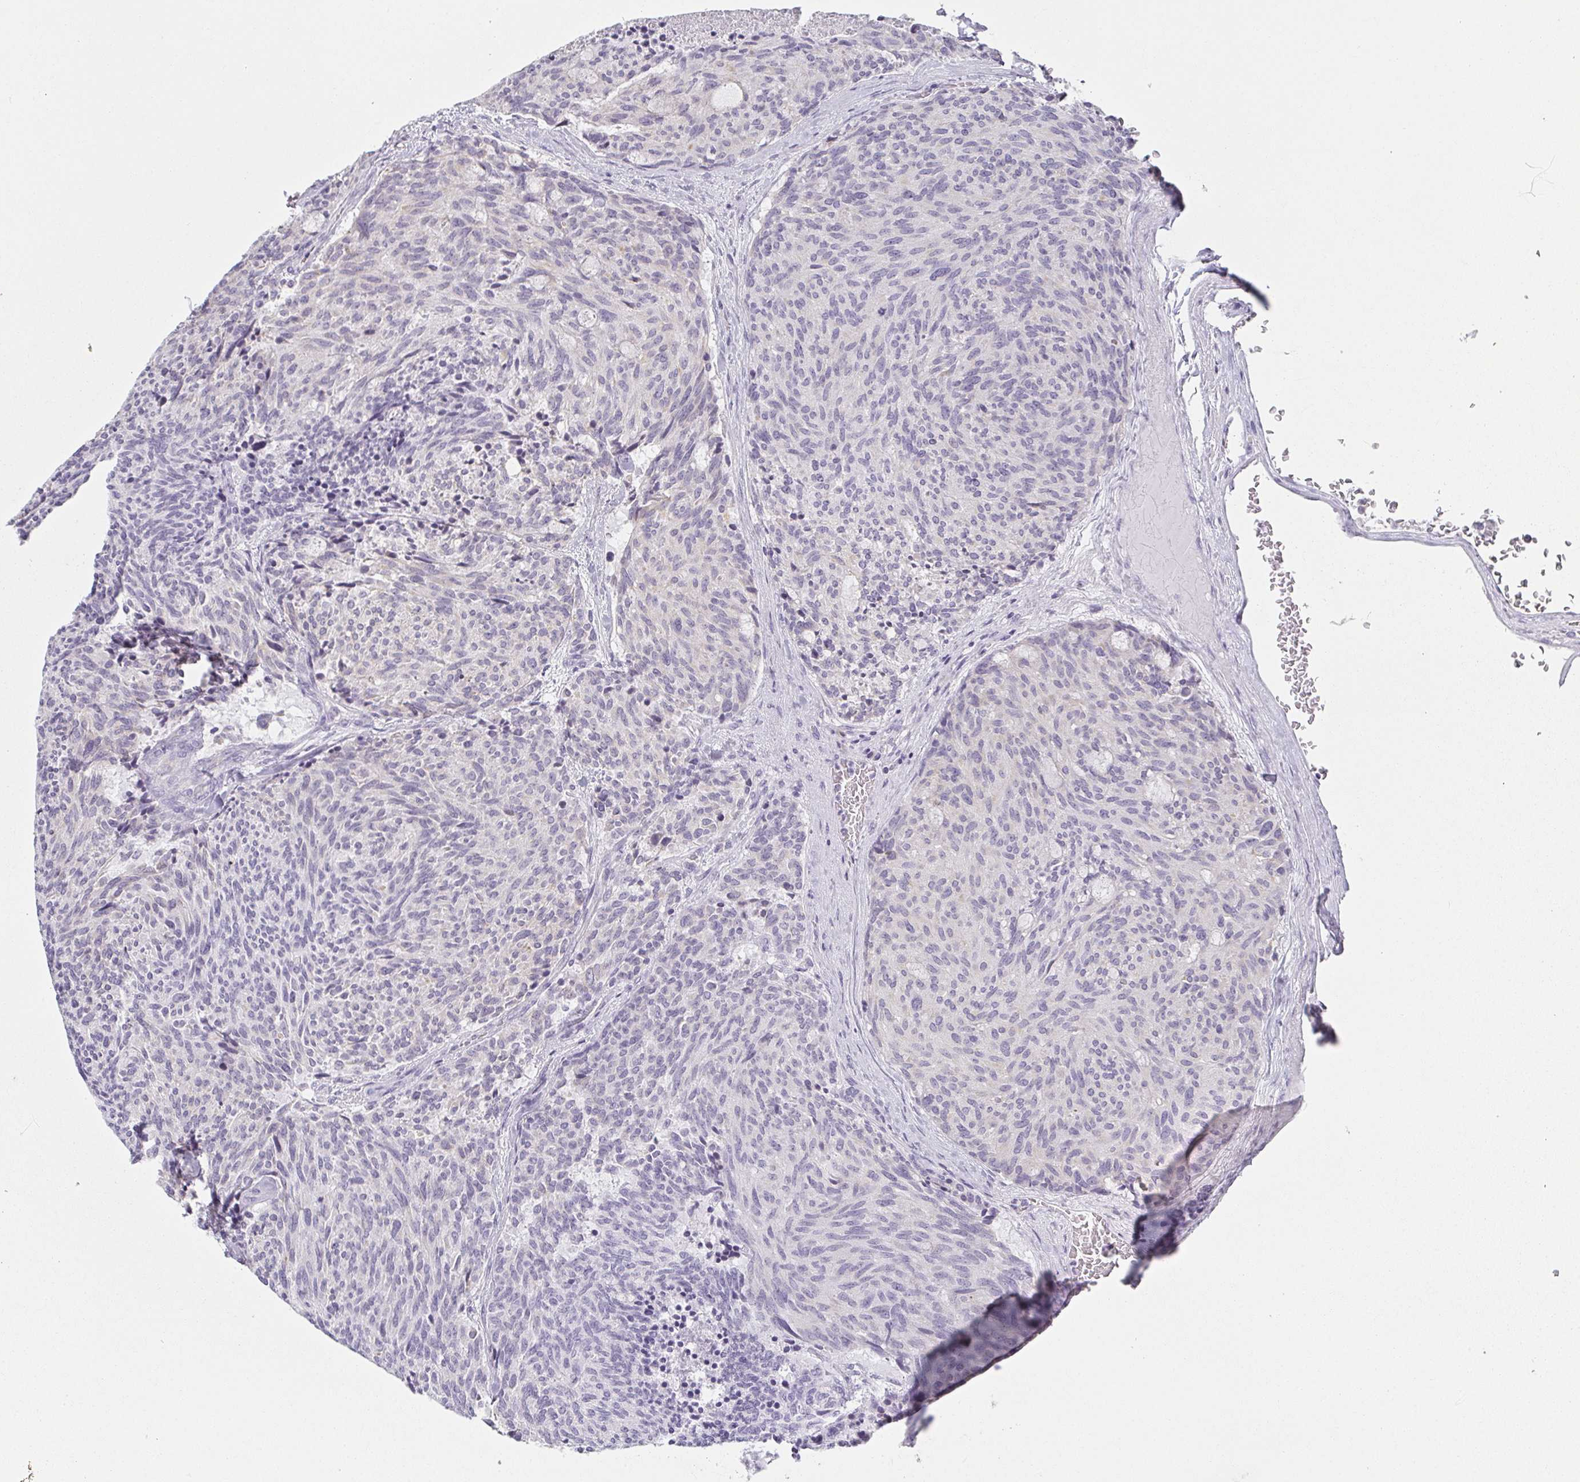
{"staining": {"intensity": "negative", "quantity": "none", "location": "none"}, "tissue": "carcinoid", "cell_type": "Tumor cells", "image_type": "cancer", "snomed": [{"axis": "morphology", "description": "Carcinoid, malignant, NOS"}, {"axis": "topography", "description": "Pancreas"}], "caption": "Human malignant carcinoid stained for a protein using immunohistochemistry exhibits no expression in tumor cells.", "gene": "PRR27", "patient": {"sex": "female", "age": 54}}